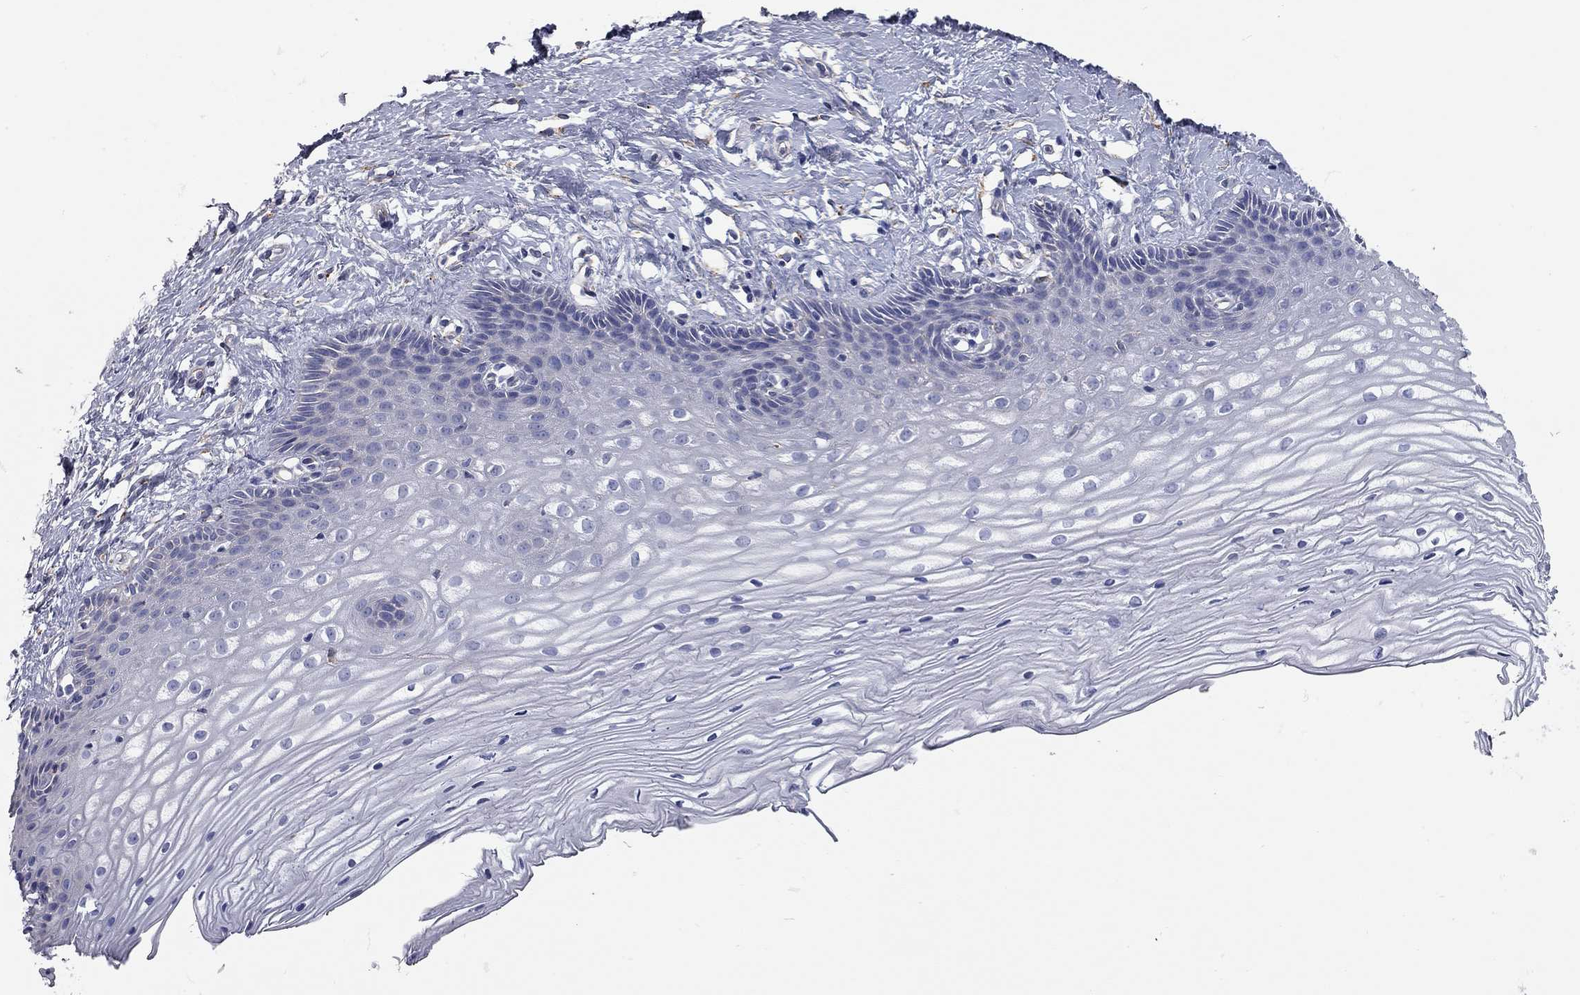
{"staining": {"intensity": "negative", "quantity": "none", "location": "none"}, "tissue": "cervix", "cell_type": "Glandular cells", "image_type": "normal", "snomed": [{"axis": "morphology", "description": "Normal tissue, NOS"}, {"axis": "topography", "description": "Cervix"}], "caption": "Unremarkable cervix was stained to show a protein in brown. There is no significant positivity in glandular cells. The staining was performed using DAB to visualize the protein expression in brown, while the nuclei were stained in blue with hematoxylin (Magnification: 20x).", "gene": "XAGE2", "patient": {"sex": "female", "age": 40}}